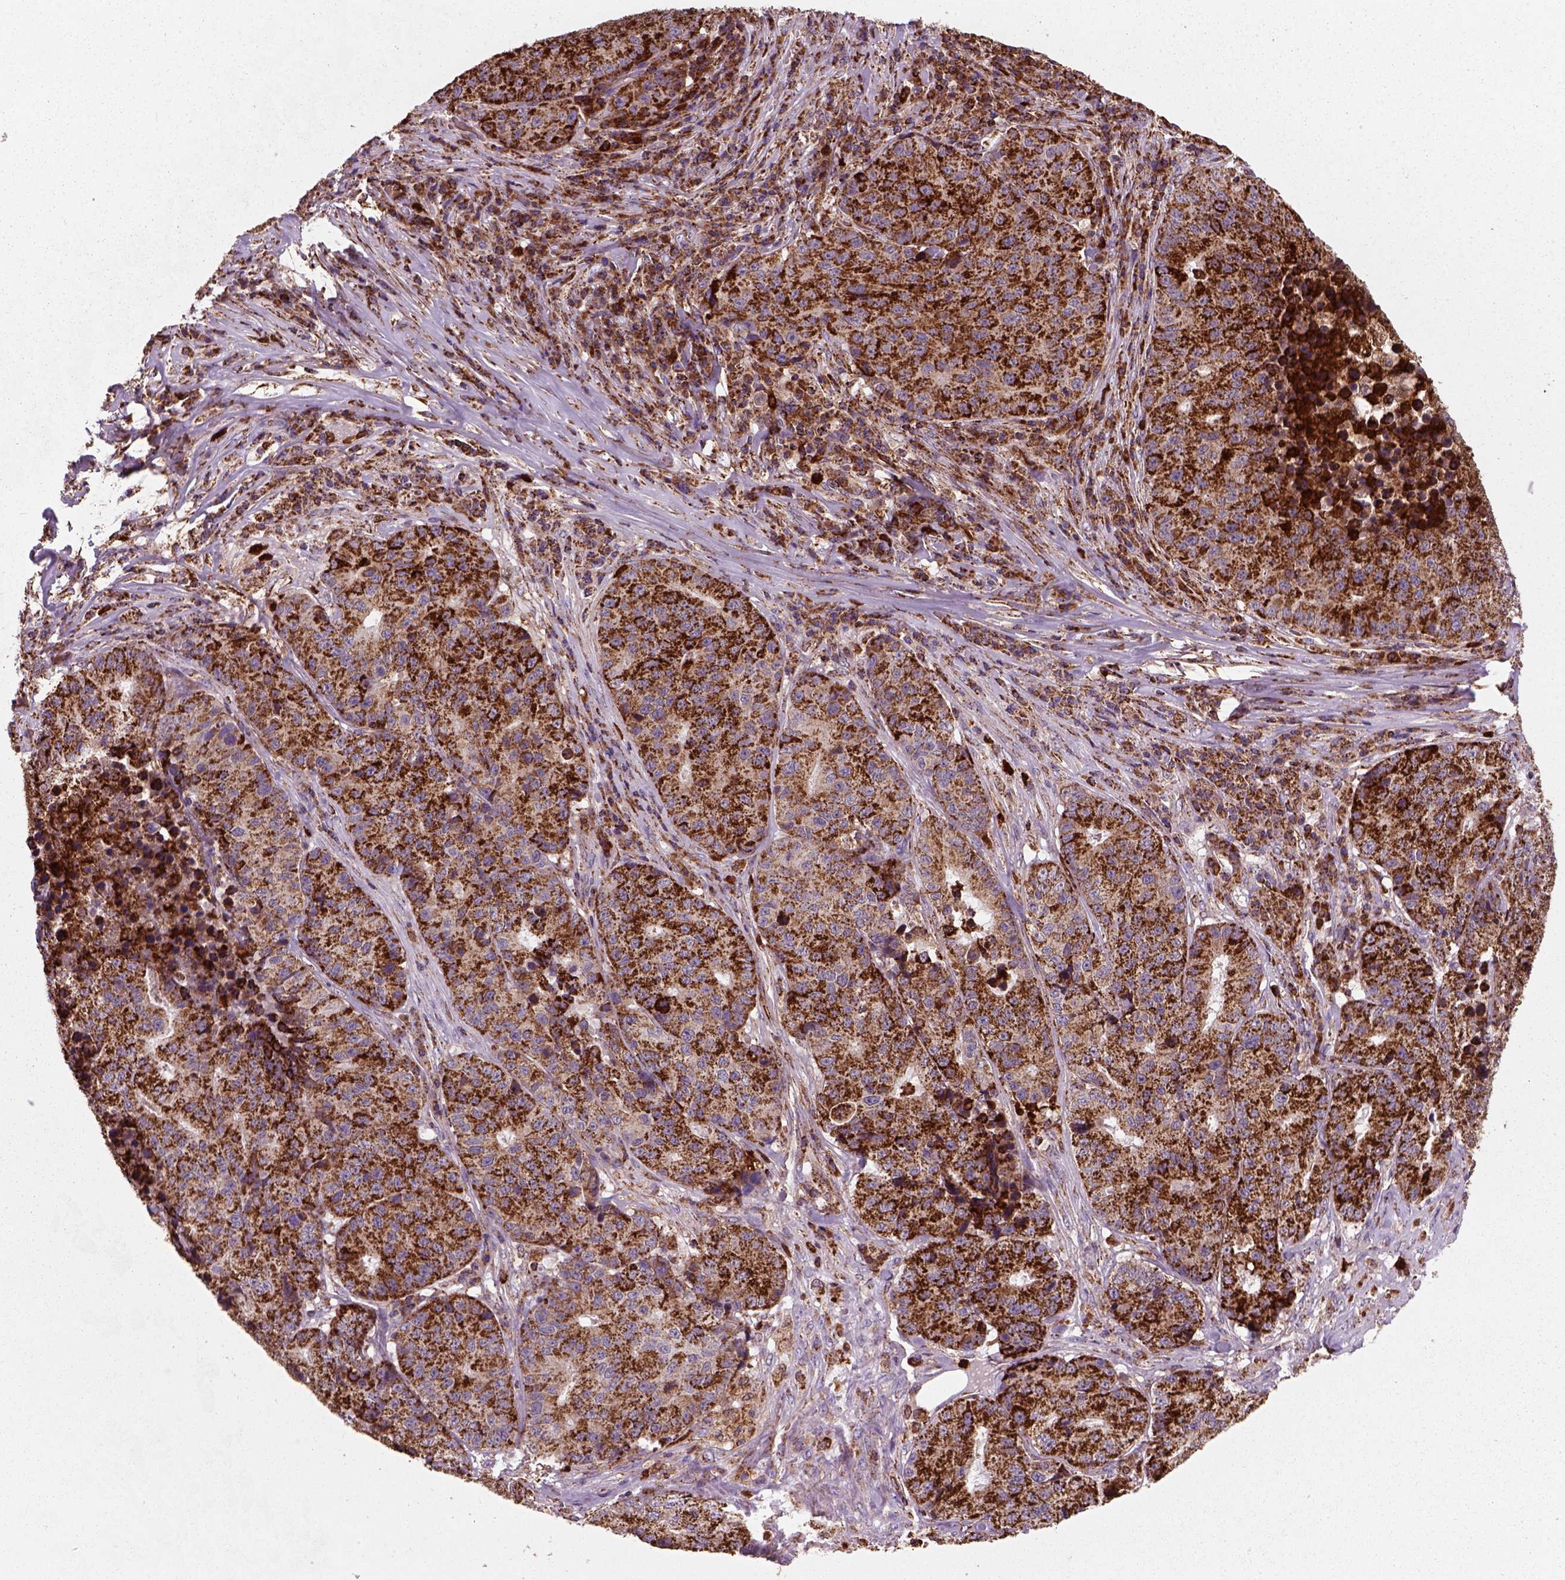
{"staining": {"intensity": "strong", "quantity": ">75%", "location": "cytoplasmic/membranous"}, "tissue": "stomach cancer", "cell_type": "Tumor cells", "image_type": "cancer", "snomed": [{"axis": "morphology", "description": "Adenocarcinoma, NOS"}, {"axis": "topography", "description": "Stomach"}], "caption": "Immunohistochemical staining of human stomach adenocarcinoma exhibits strong cytoplasmic/membranous protein staining in approximately >75% of tumor cells.", "gene": "NUDT16L1", "patient": {"sex": "male", "age": 71}}